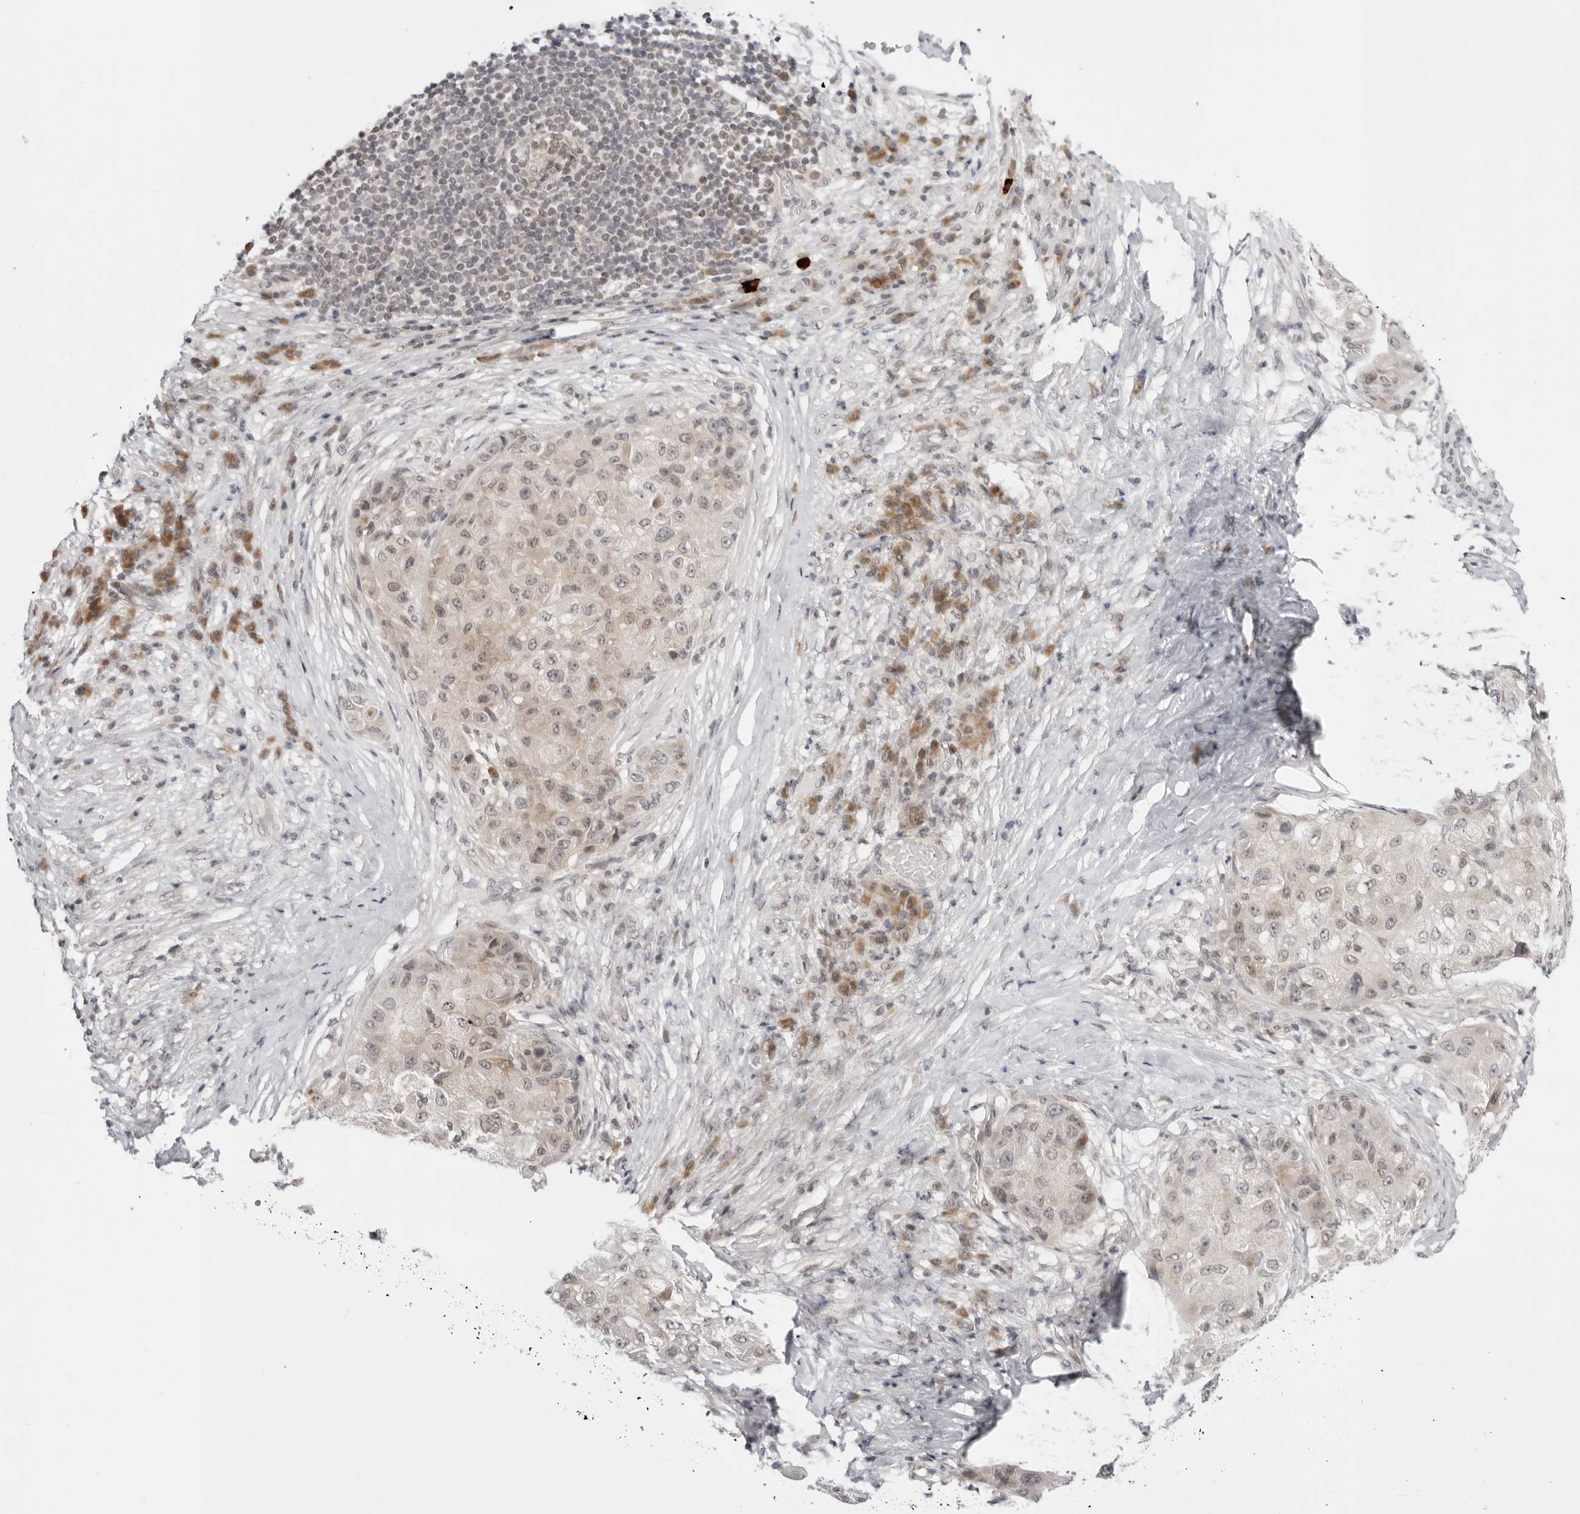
{"staining": {"intensity": "weak", "quantity": "25%-75%", "location": "cytoplasmic/membranous,nuclear"}, "tissue": "liver cancer", "cell_type": "Tumor cells", "image_type": "cancer", "snomed": [{"axis": "morphology", "description": "Carcinoma, Hepatocellular, NOS"}, {"axis": "topography", "description": "Liver"}], "caption": "Liver cancer stained with a protein marker exhibits weak staining in tumor cells.", "gene": "PPP2R5C", "patient": {"sex": "male", "age": 80}}